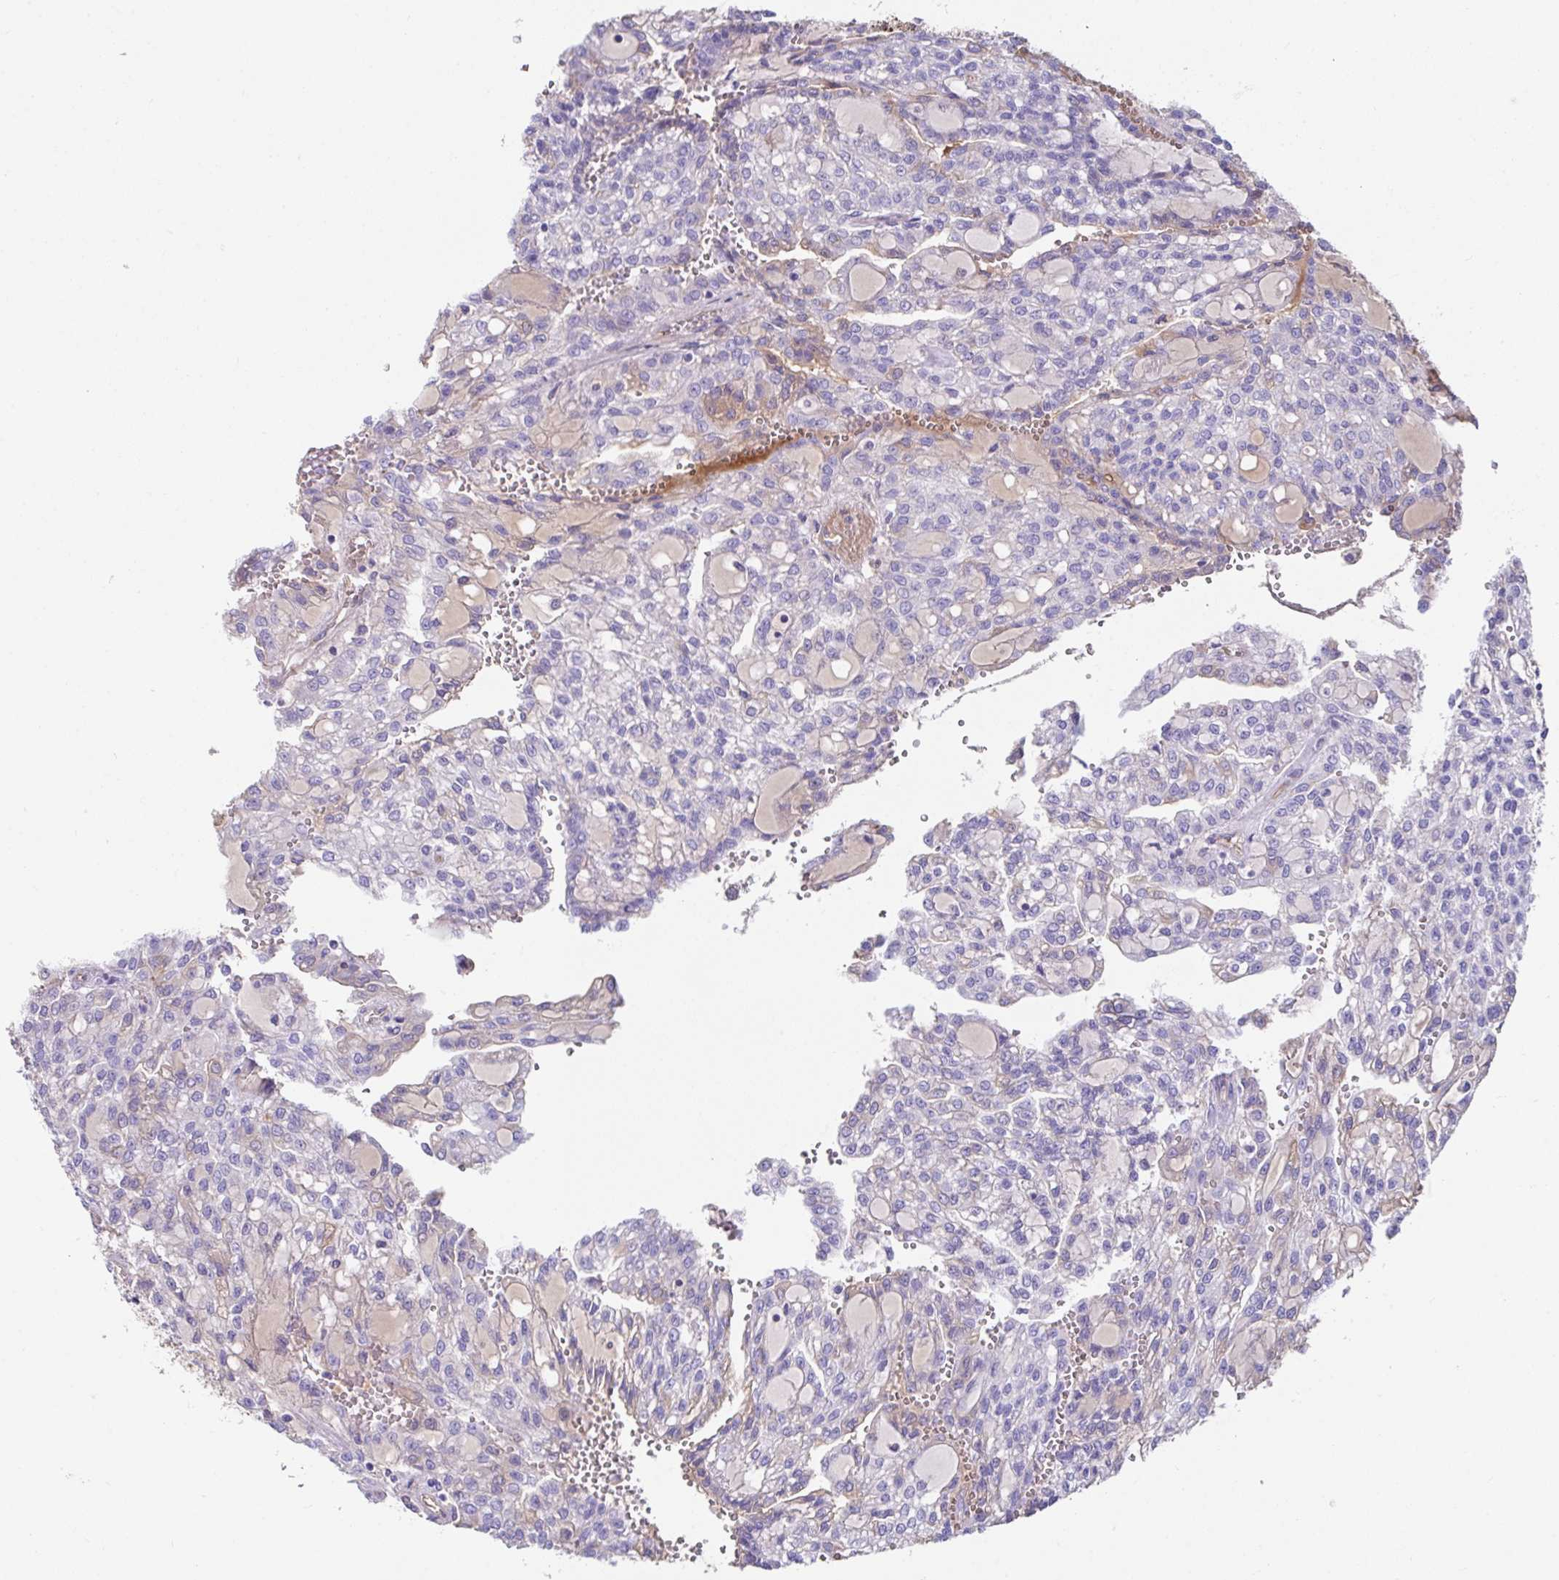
{"staining": {"intensity": "negative", "quantity": "none", "location": "none"}, "tissue": "renal cancer", "cell_type": "Tumor cells", "image_type": "cancer", "snomed": [{"axis": "morphology", "description": "Adenocarcinoma, NOS"}, {"axis": "topography", "description": "Kidney"}], "caption": "This is an immunohistochemistry photomicrograph of human renal cancer. There is no expression in tumor cells.", "gene": "ZNF813", "patient": {"sex": "male", "age": 63}}